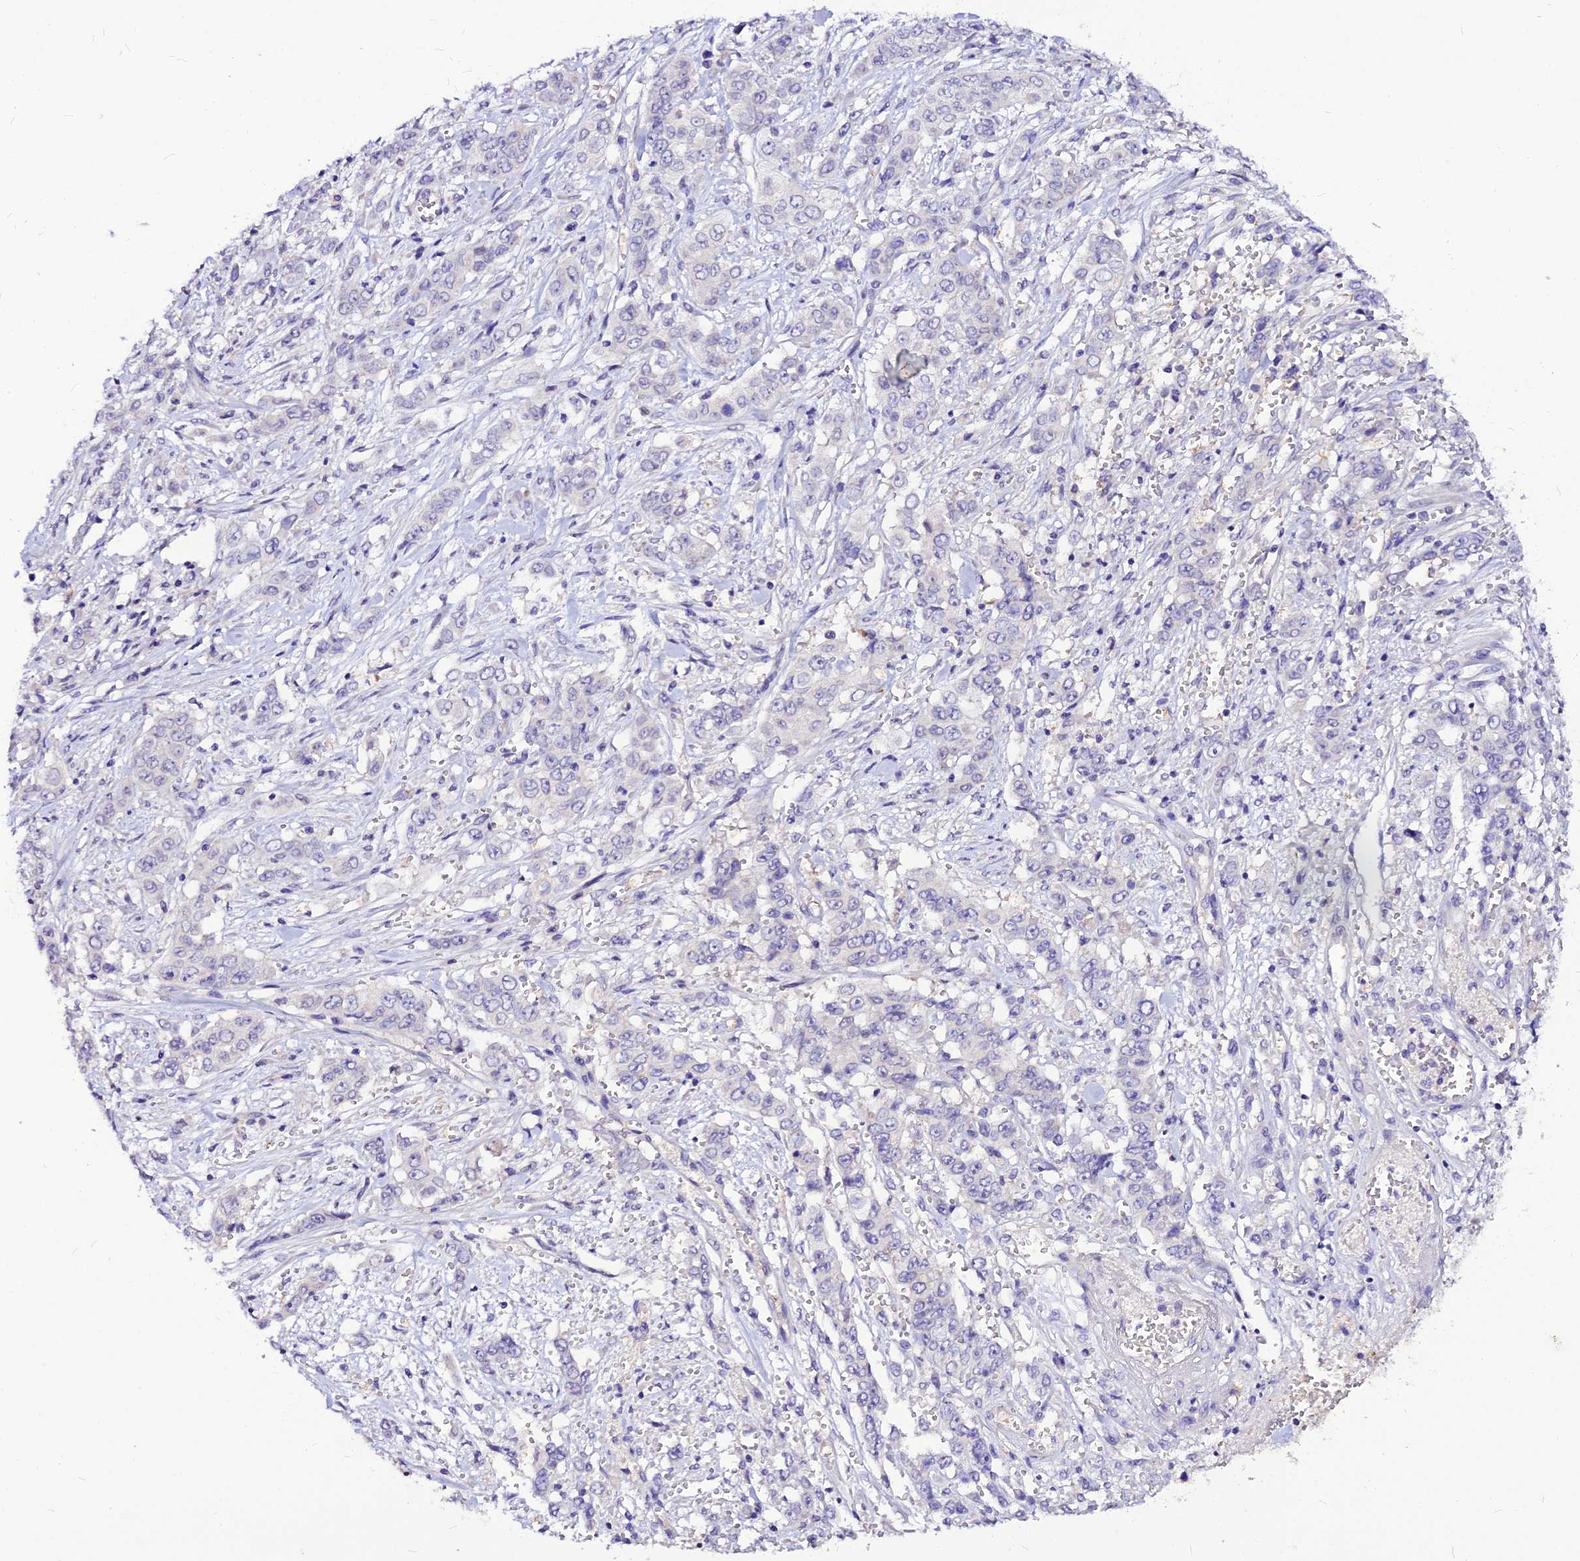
{"staining": {"intensity": "negative", "quantity": "none", "location": "none"}, "tissue": "stomach cancer", "cell_type": "Tumor cells", "image_type": "cancer", "snomed": [{"axis": "morphology", "description": "Normal tissue, NOS"}, {"axis": "morphology", "description": "Adenocarcinoma, NOS"}, {"axis": "topography", "description": "Stomach"}], "caption": "Immunohistochemistry image of neoplastic tissue: stomach cancer (adenocarcinoma) stained with DAB (3,3'-diaminobenzidine) exhibits no significant protein positivity in tumor cells.", "gene": "CZIB", "patient": {"sex": "female", "age": 64}}